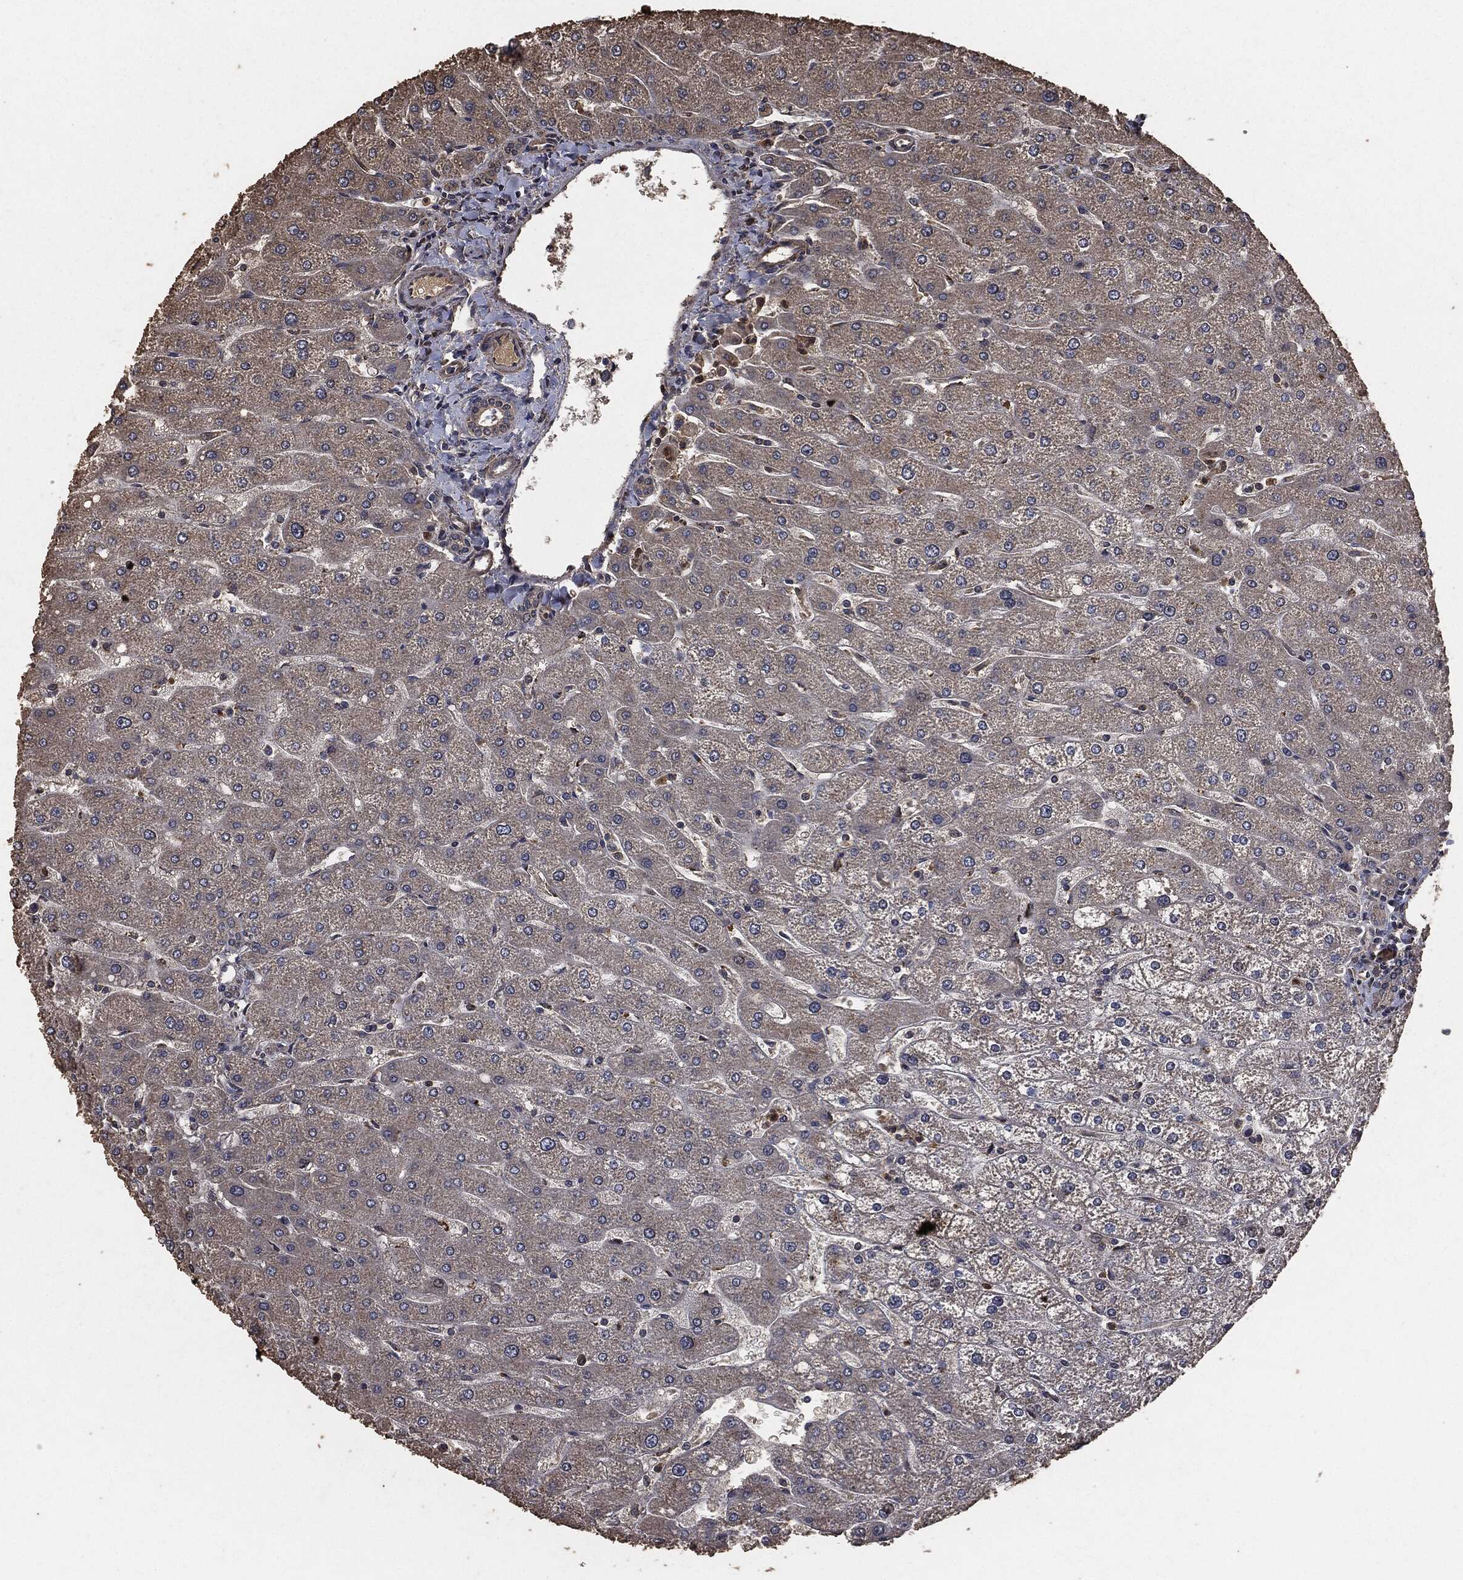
{"staining": {"intensity": "negative", "quantity": "none", "location": "none"}, "tissue": "liver", "cell_type": "Cholangiocytes", "image_type": "normal", "snomed": [{"axis": "morphology", "description": "Normal tissue, NOS"}, {"axis": "topography", "description": "Liver"}], "caption": "The micrograph demonstrates no significant staining in cholangiocytes of liver.", "gene": "AKT1S1", "patient": {"sex": "male", "age": 67}}